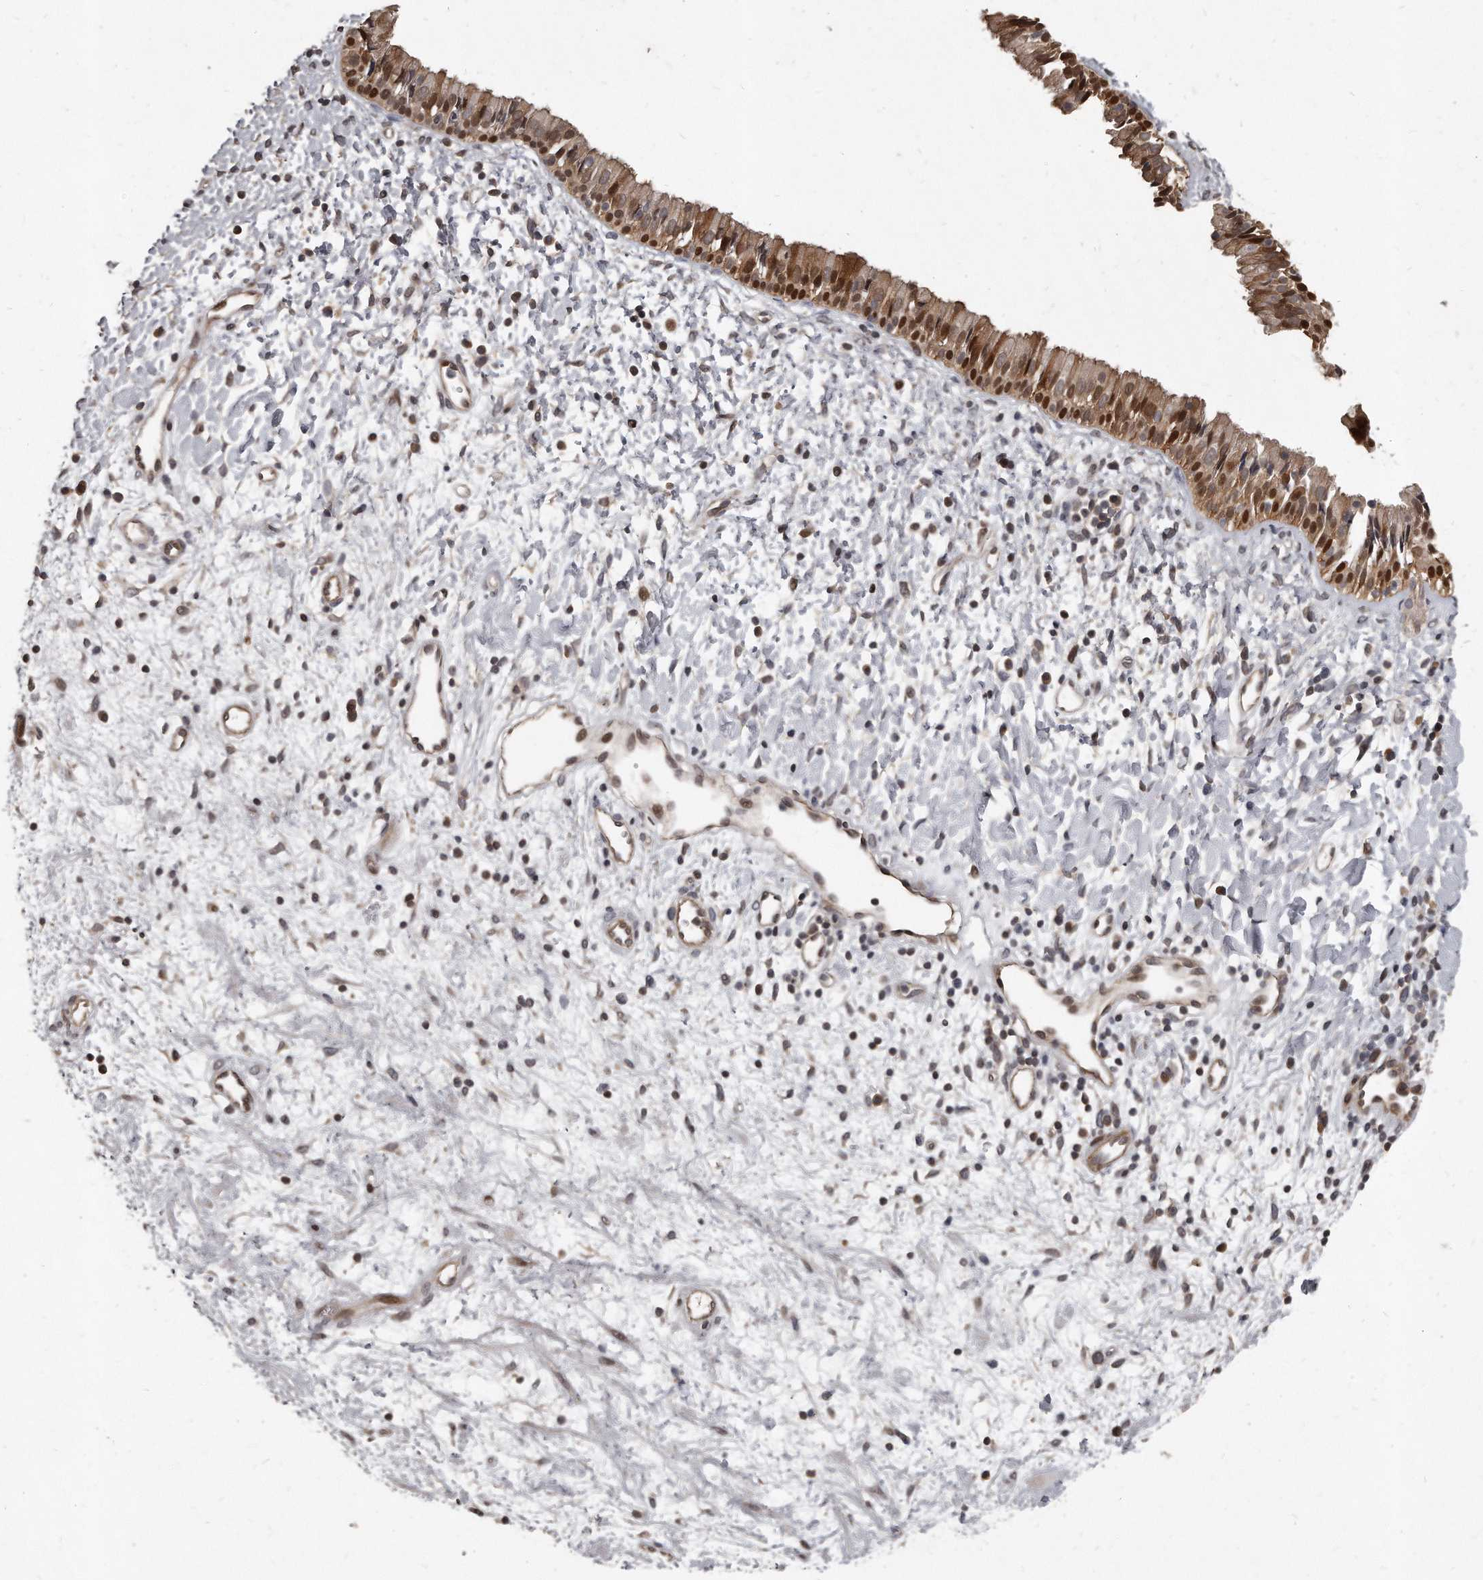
{"staining": {"intensity": "strong", "quantity": "25%-75%", "location": "cytoplasmic/membranous,nuclear"}, "tissue": "nasopharynx", "cell_type": "Respiratory epithelial cells", "image_type": "normal", "snomed": [{"axis": "morphology", "description": "Normal tissue, NOS"}, {"axis": "topography", "description": "Nasopharynx"}], "caption": "This is an image of IHC staining of unremarkable nasopharynx, which shows strong positivity in the cytoplasmic/membranous,nuclear of respiratory epithelial cells.", "gene": "GCH1", "patient": {"sex": "male", "age": 22}}